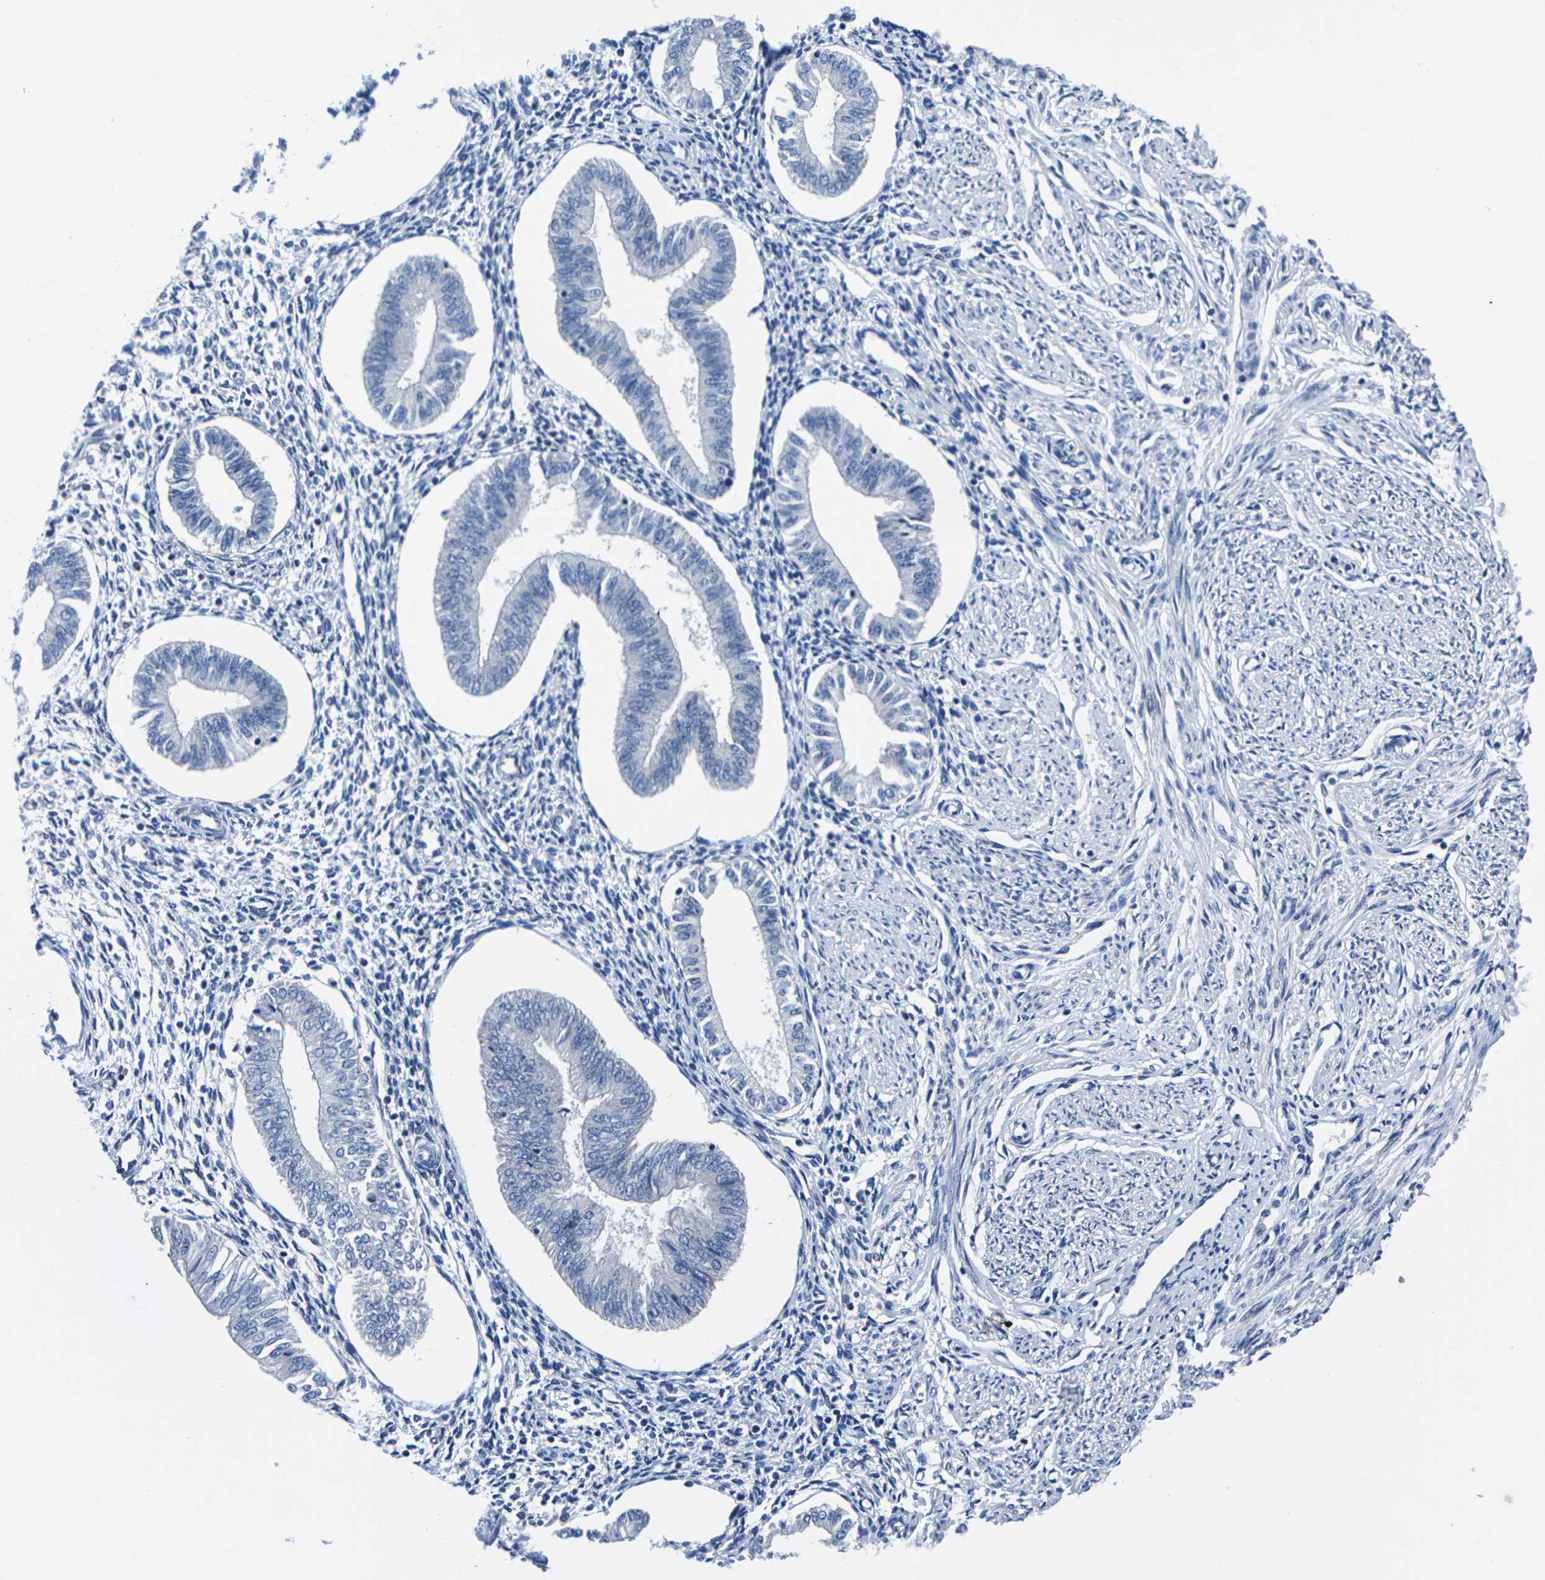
{"staining": {"intensity": "negative", "quantity": "none", "location": "none"}, "tissue": "endometrium", "cell_type": "Cells in endometrial stroma", "image_type": "normal", "snomed": [{"axis": "morphology", "description": "Normal tissue, NOS"}, {"axis": "topography", "description": "Endometrium"}], "caption": "DAB (3,3'-diaminobenzidine) immunohistochemical staining of benign endometrium shows no significant positivity in cells in endometrial stroma. Brightfield microscopy of immunohistochemistry stained with DAB (3,3'-diaminobenzidine) (brown) and hematoxylin (blue), captured at high magnification.", "gene": "CDC73", "patient": {"sex": "female", "age": 50}}